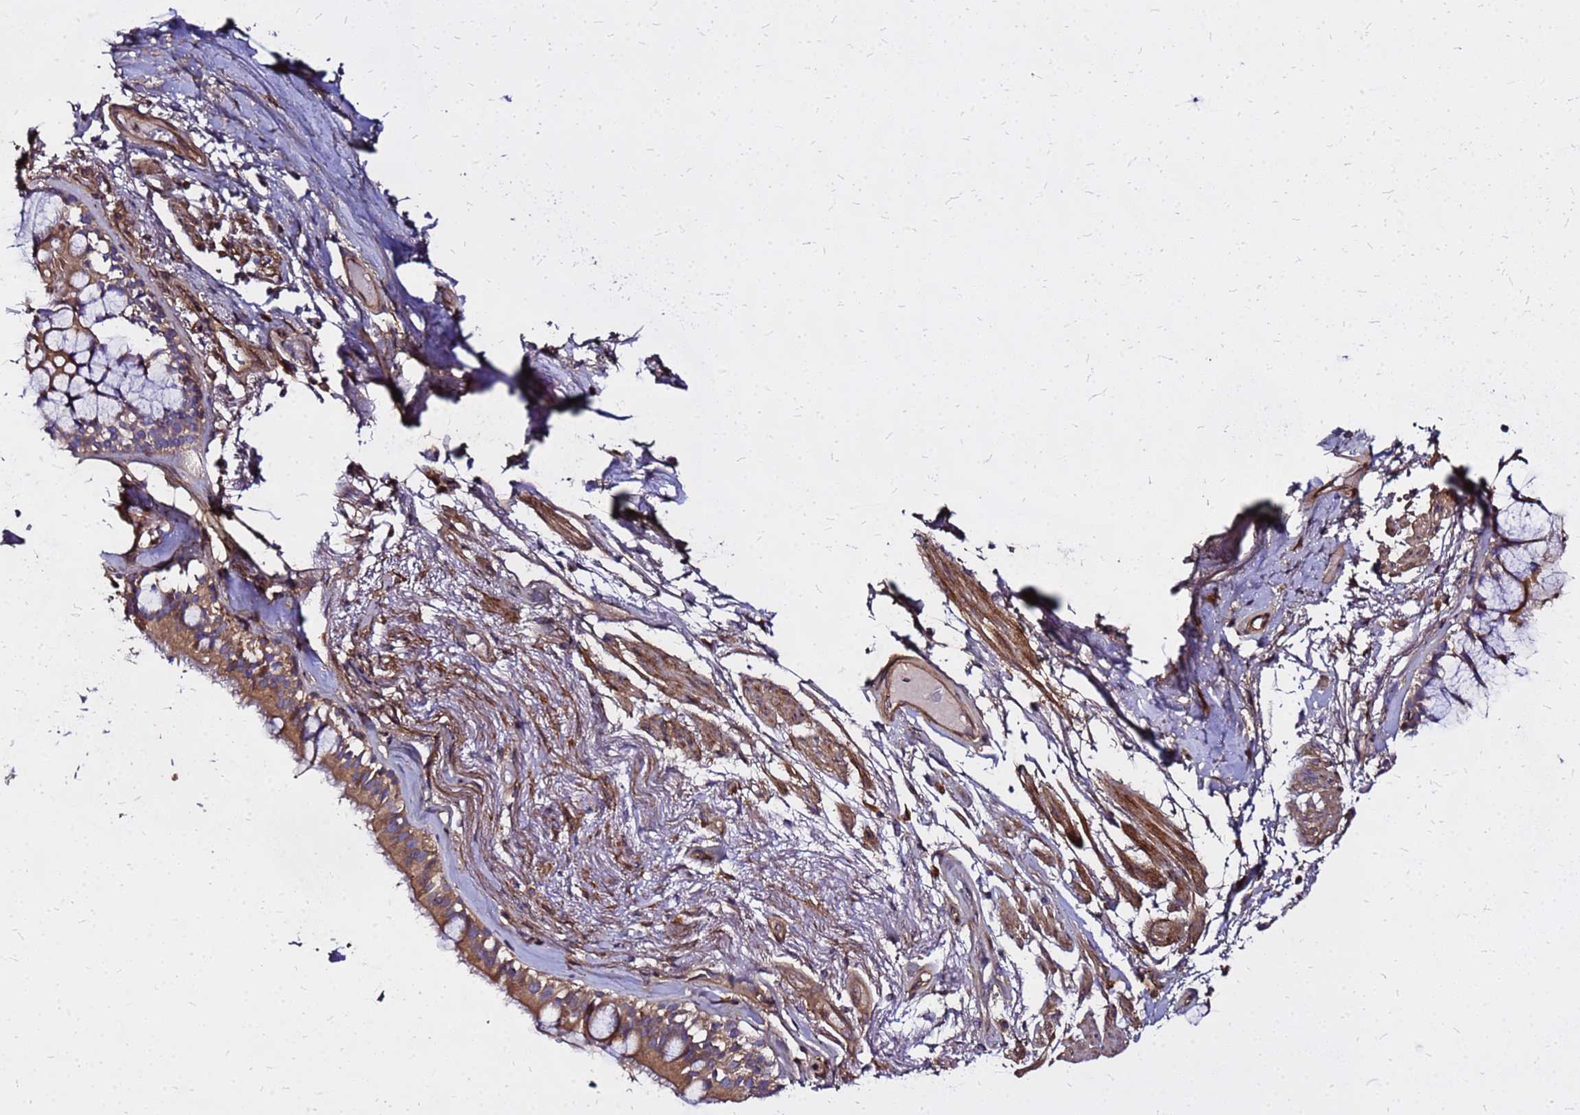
{"staining": {"intensity": "moderate", "quantity": ">75%", "location": "cytoplasmic/membranous"}, "tissue": "bronchus", "cell_type": "Respiratory epithelial cells", "image_type": "normal", "snomed": [{"axis": "morphology", "description": "Normal tissue, NOS"}, {"axis": "topography", "description": "Bronchus"}], "caption": "IHC (DAB) staining of normal bronchus demonstrates moderate cytoplasmic/membranous protein positivity in about >75% of respiratory epithelial cells.", "gene": "CYBC1", "patient": {"sex": "male", "age": 70}}